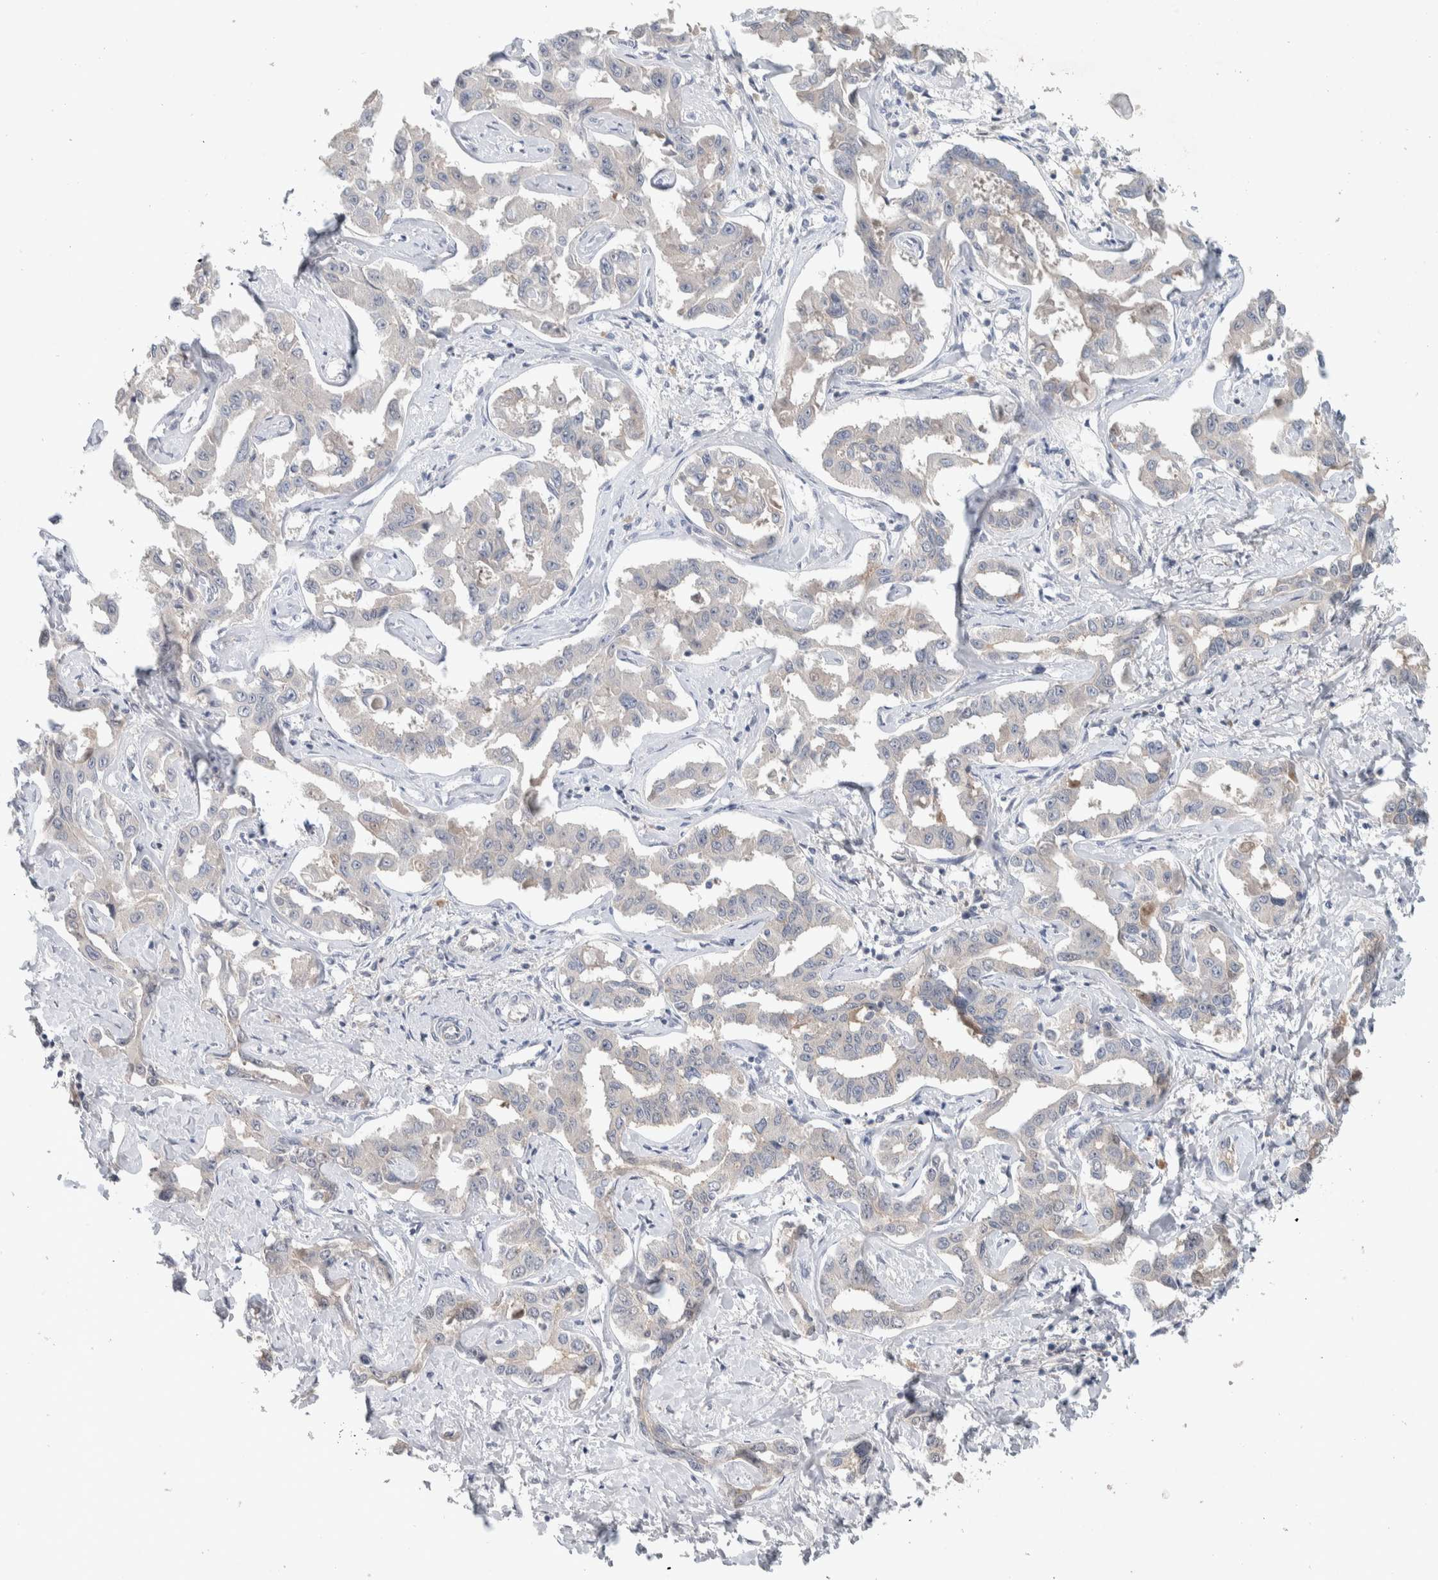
{"staining": {"intensity": "negative", "quantity": "none", "location": "none"}, "tissue": "liver cancer", "cell_type": "Tumor cells", "image_type": "cancer", "snomed": [{"axis": "morphology", "description": "Cholangiocarcinoma"}, {"axis": "topography", "description": "Liver"}], "caption": "Cholangiocarcinoma (liver) was stained to show a protein in brown. There is no significant staining in tumor cells.", "gene": "DEPTOR", "patient": {"sex": "male", "age": 59}}